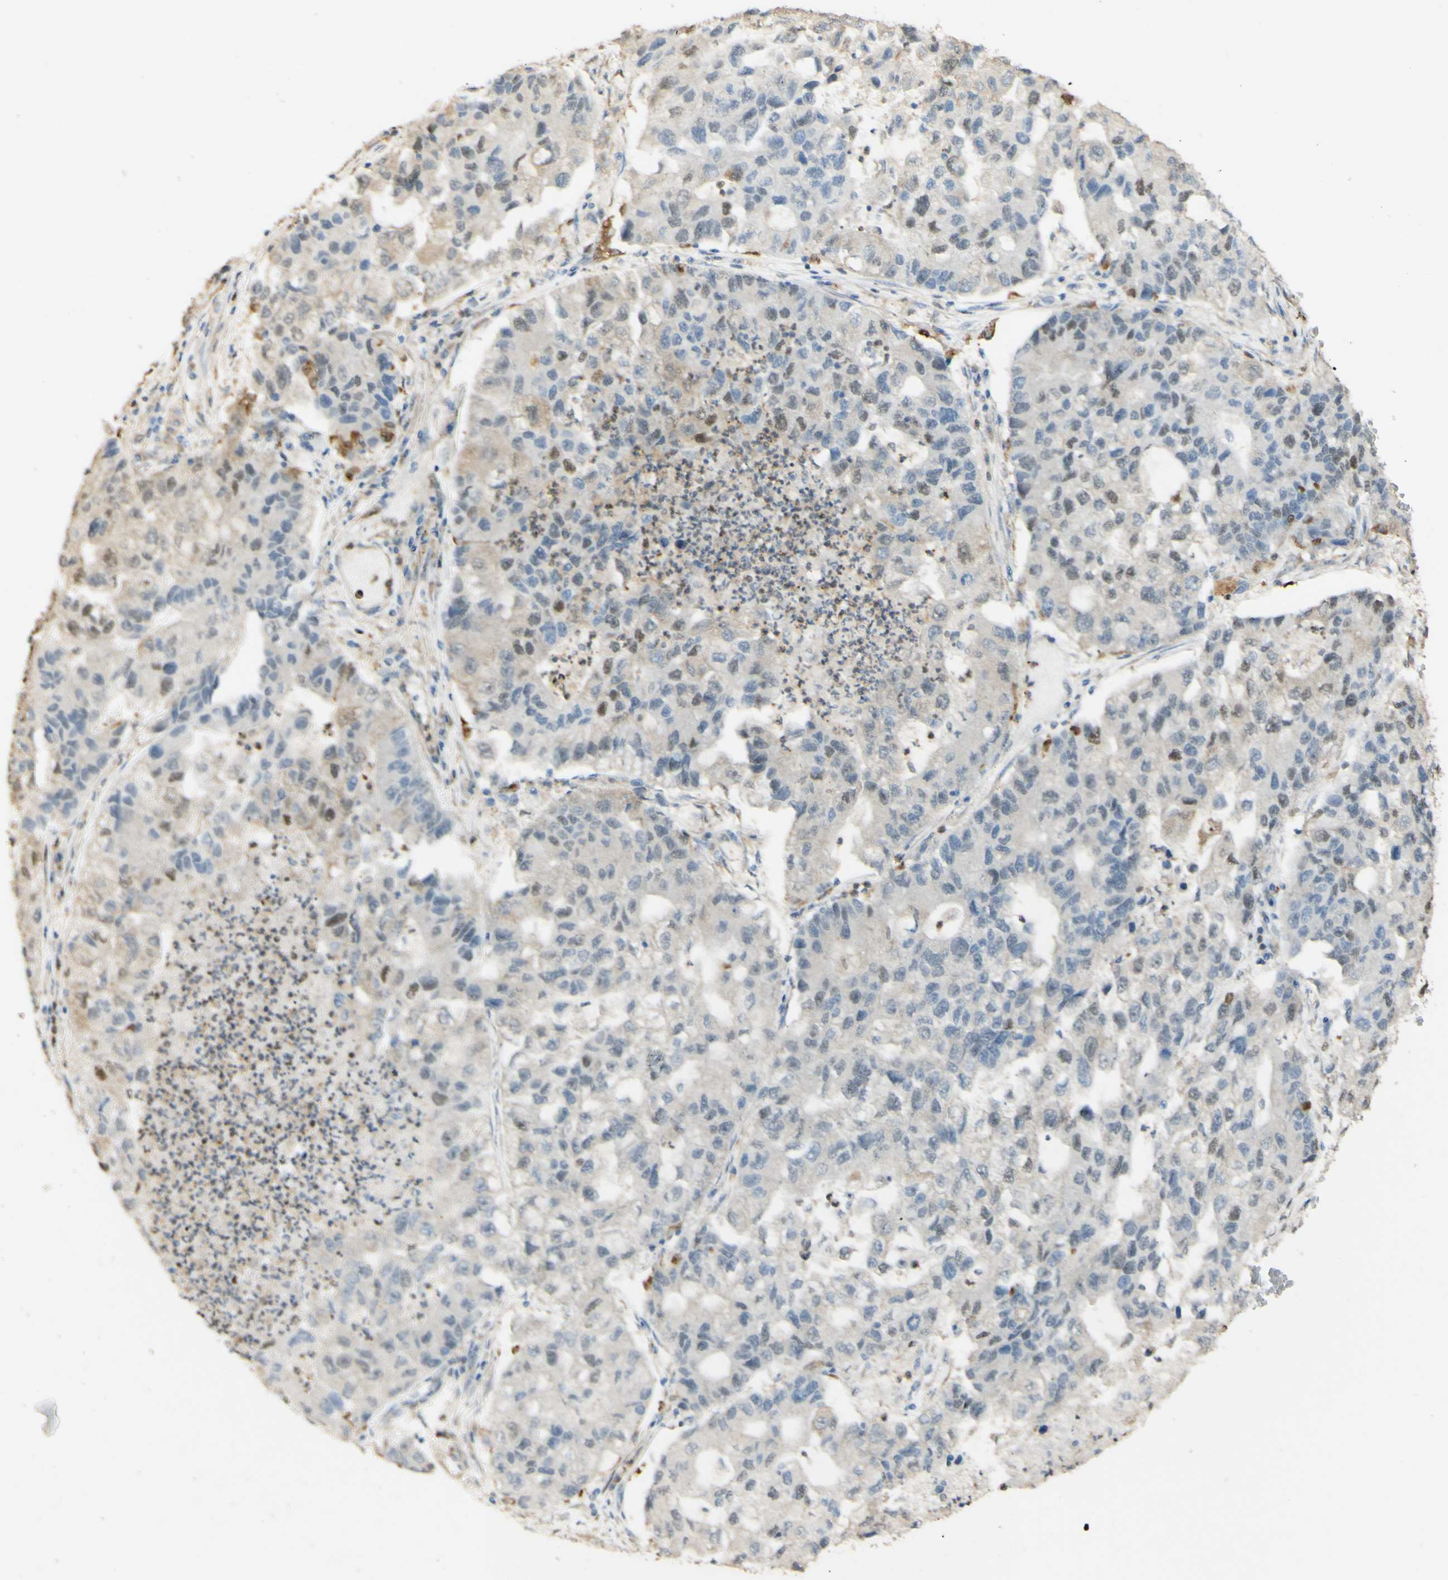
{"staining": {"intensity": "negative", "quantity": "none", "location": "none"}, "tissue": "lung cancer", "cell_type": "Tumor cells", "image_type": "cancer", "snomed": [{"axis": "morphology", "description": "Adenocarcinoma, NOS"}, {"axis": "topography", "description": "Lung"}], "caption": "Immunohistochemical staining of human lung cancer (adenocarcinoma) exhibits no significant expression in tumor cells.", "gene": "MAP3K4", "patient": {"sex": "female", "age": 51}}